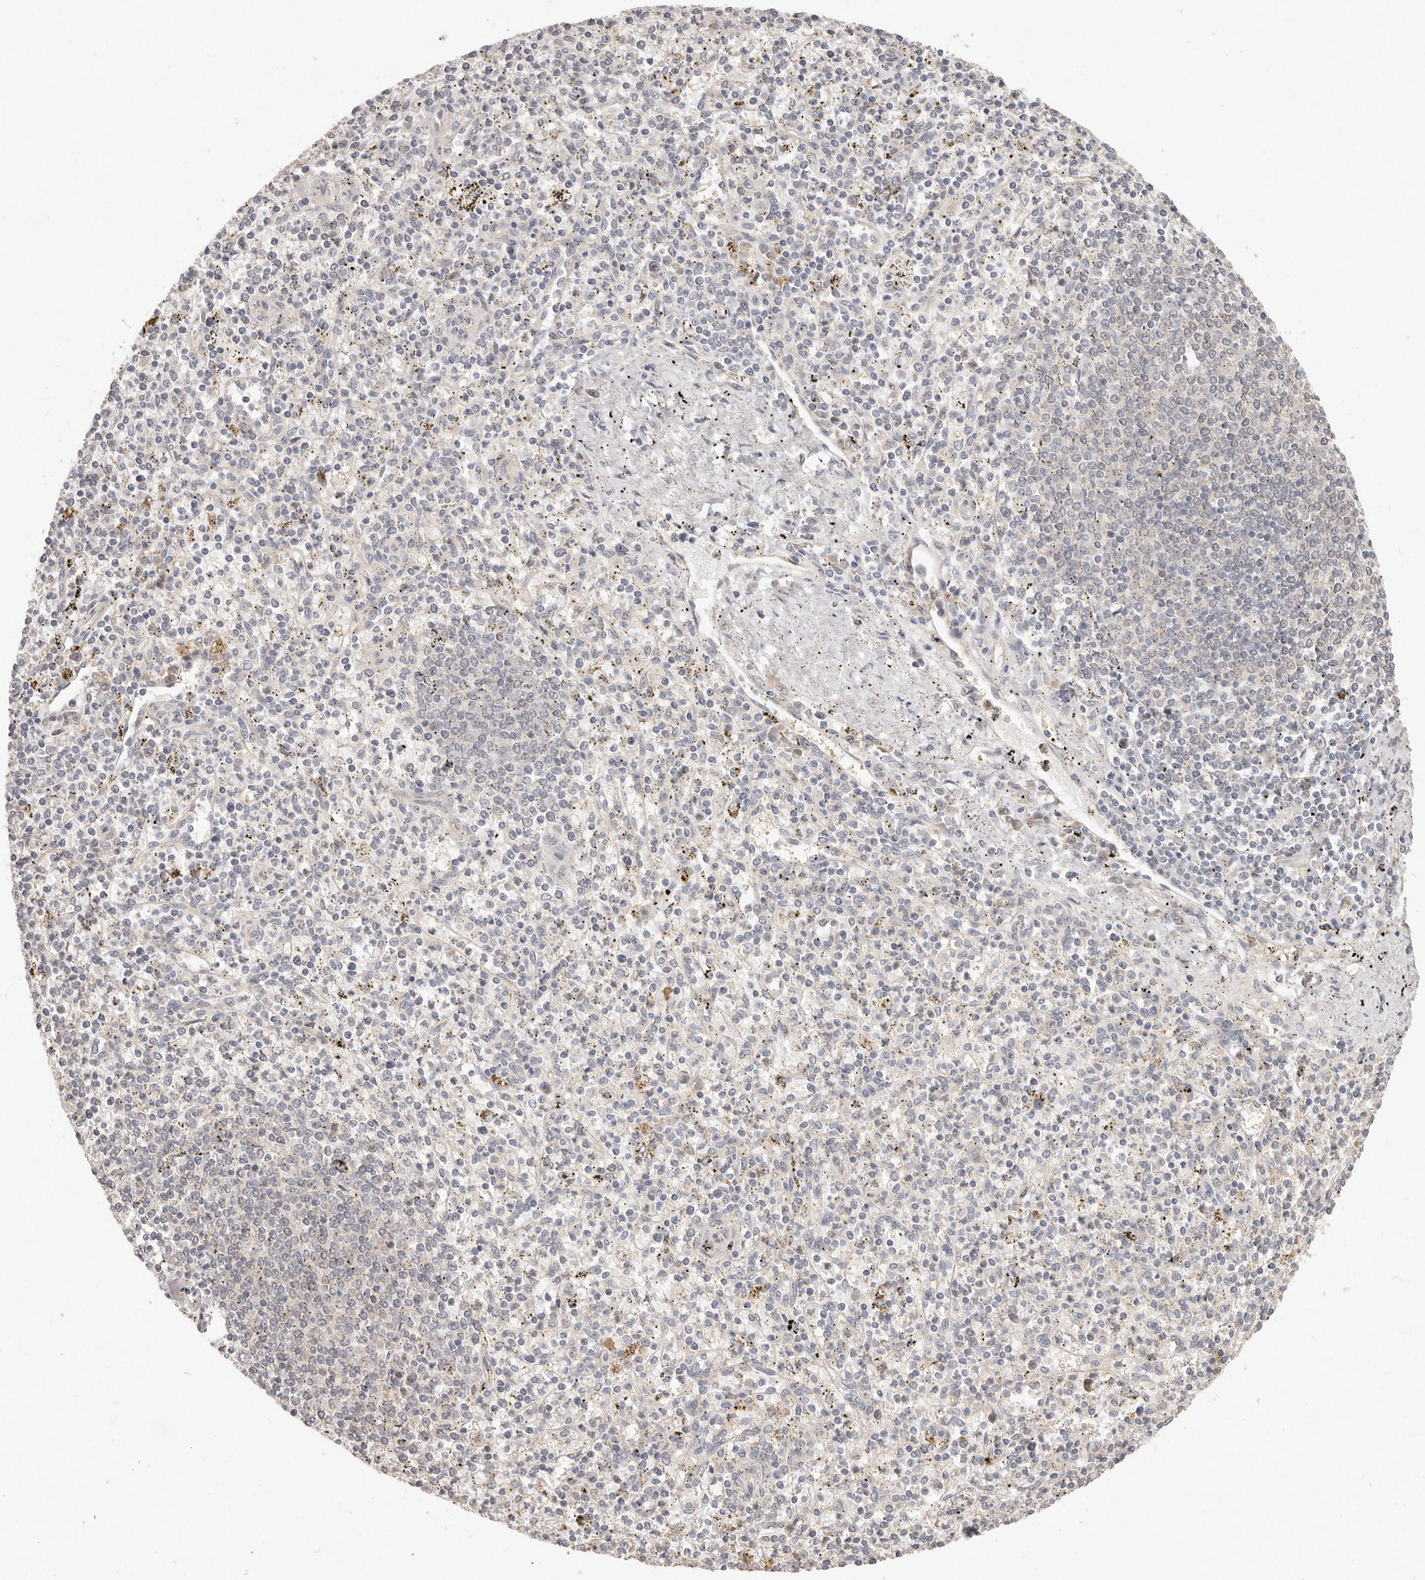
{"staining": {"intensity": "negative", "quantity": "none", "location": "none"}, "tissue": "spleen", "cell_type": "Cells in red pulp", "image_type": "normal", "snomed": [{"axis": "morphology", "description": "Normal tissue, NOS"}, {"axis": "topography", "description": "Spleen"}], "caption": "The image reveals no significant positivity in cells in red pulp of spleen. The staining was performed using DAB (3,3'-diaminobenzidine) to visualize the protein expression in brown, while the nuclei were stained in blue with hematoxylin (Magnification: 20x).", "gene": "MTFR2", "patient": {"sex": "male", "age": 72}}